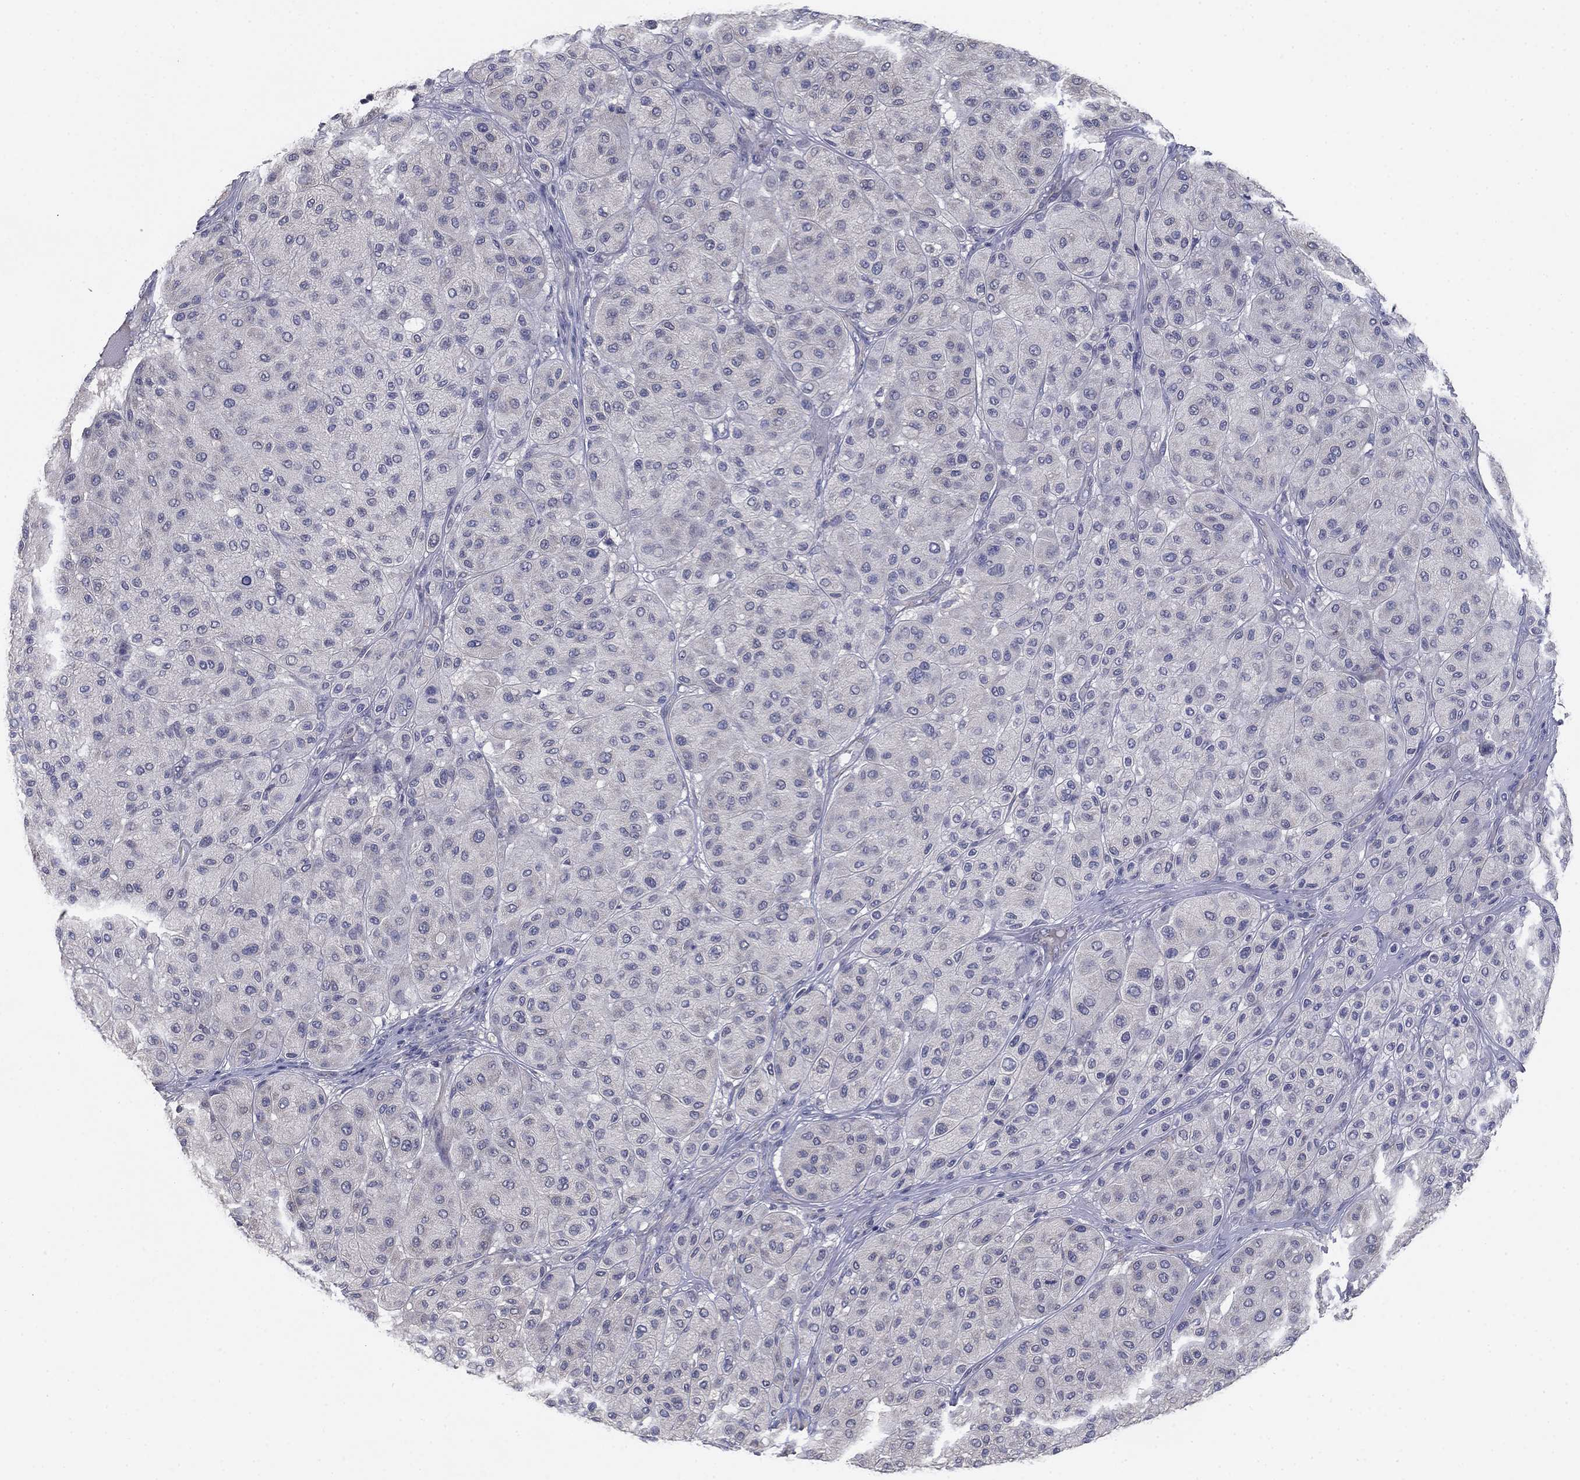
{"staining": {"intensity": "negative", "quantity": "none", "location": "none"}, "tissue": "melanoma", "cell_type": "Tumor cells", "image_type": "cancer", "snomed": [{"axis": "morphology", "description": "Malignant melanoma, Metastatic site"}, {"axis": "topography", "description": "Smooth muscle"}], "caption": "Human melanoma stained for a protein using IHC reveals no positivity in tumor cells.", "gene": "GRK7", "patient": {"sex": "male", "age": 41}}